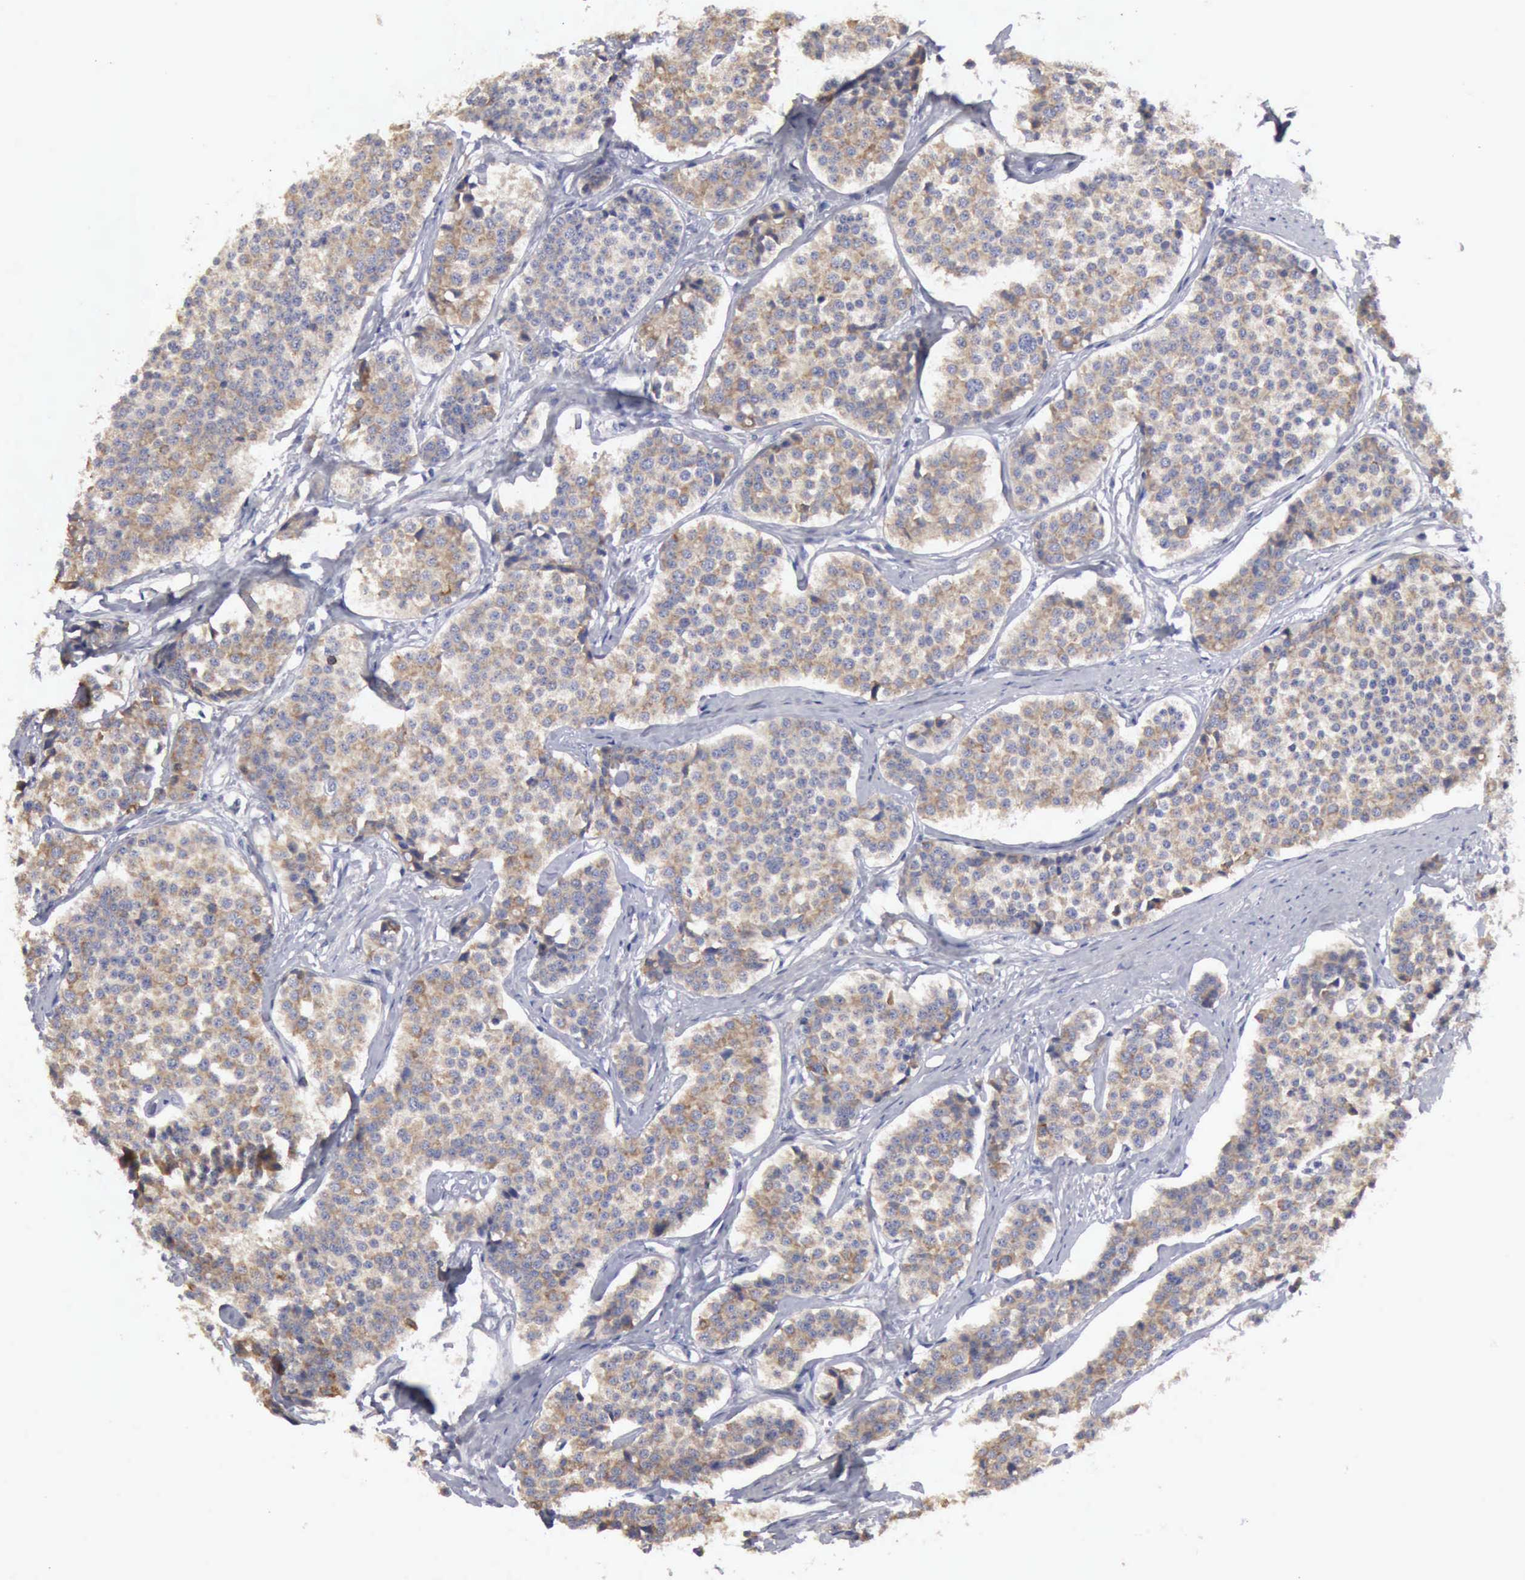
{"staining": {"intensity": "moderate", "quantity": "25%-75%", "location": "cytoplasmic/membranous"}, "tissue": "carcinoid", "cell_type": "Tumor cells", "image_type": "cancer", "snomed": [{"axis": "morphology", "description": "Carcinoid, malignant, NOS"}, {"axis": "topography", "description": "Small intestine"}], "caption": "Immunohistochemistry (DAB (3,3'-diaminobenzidine)) staining of human carcinoid demonstrates moderate cytoplasmic/membranous protein expression in approximately 25%-75% of tumor cells.", "gene": "TXLNG", "patient": {"sex": "male", "age": 60}}